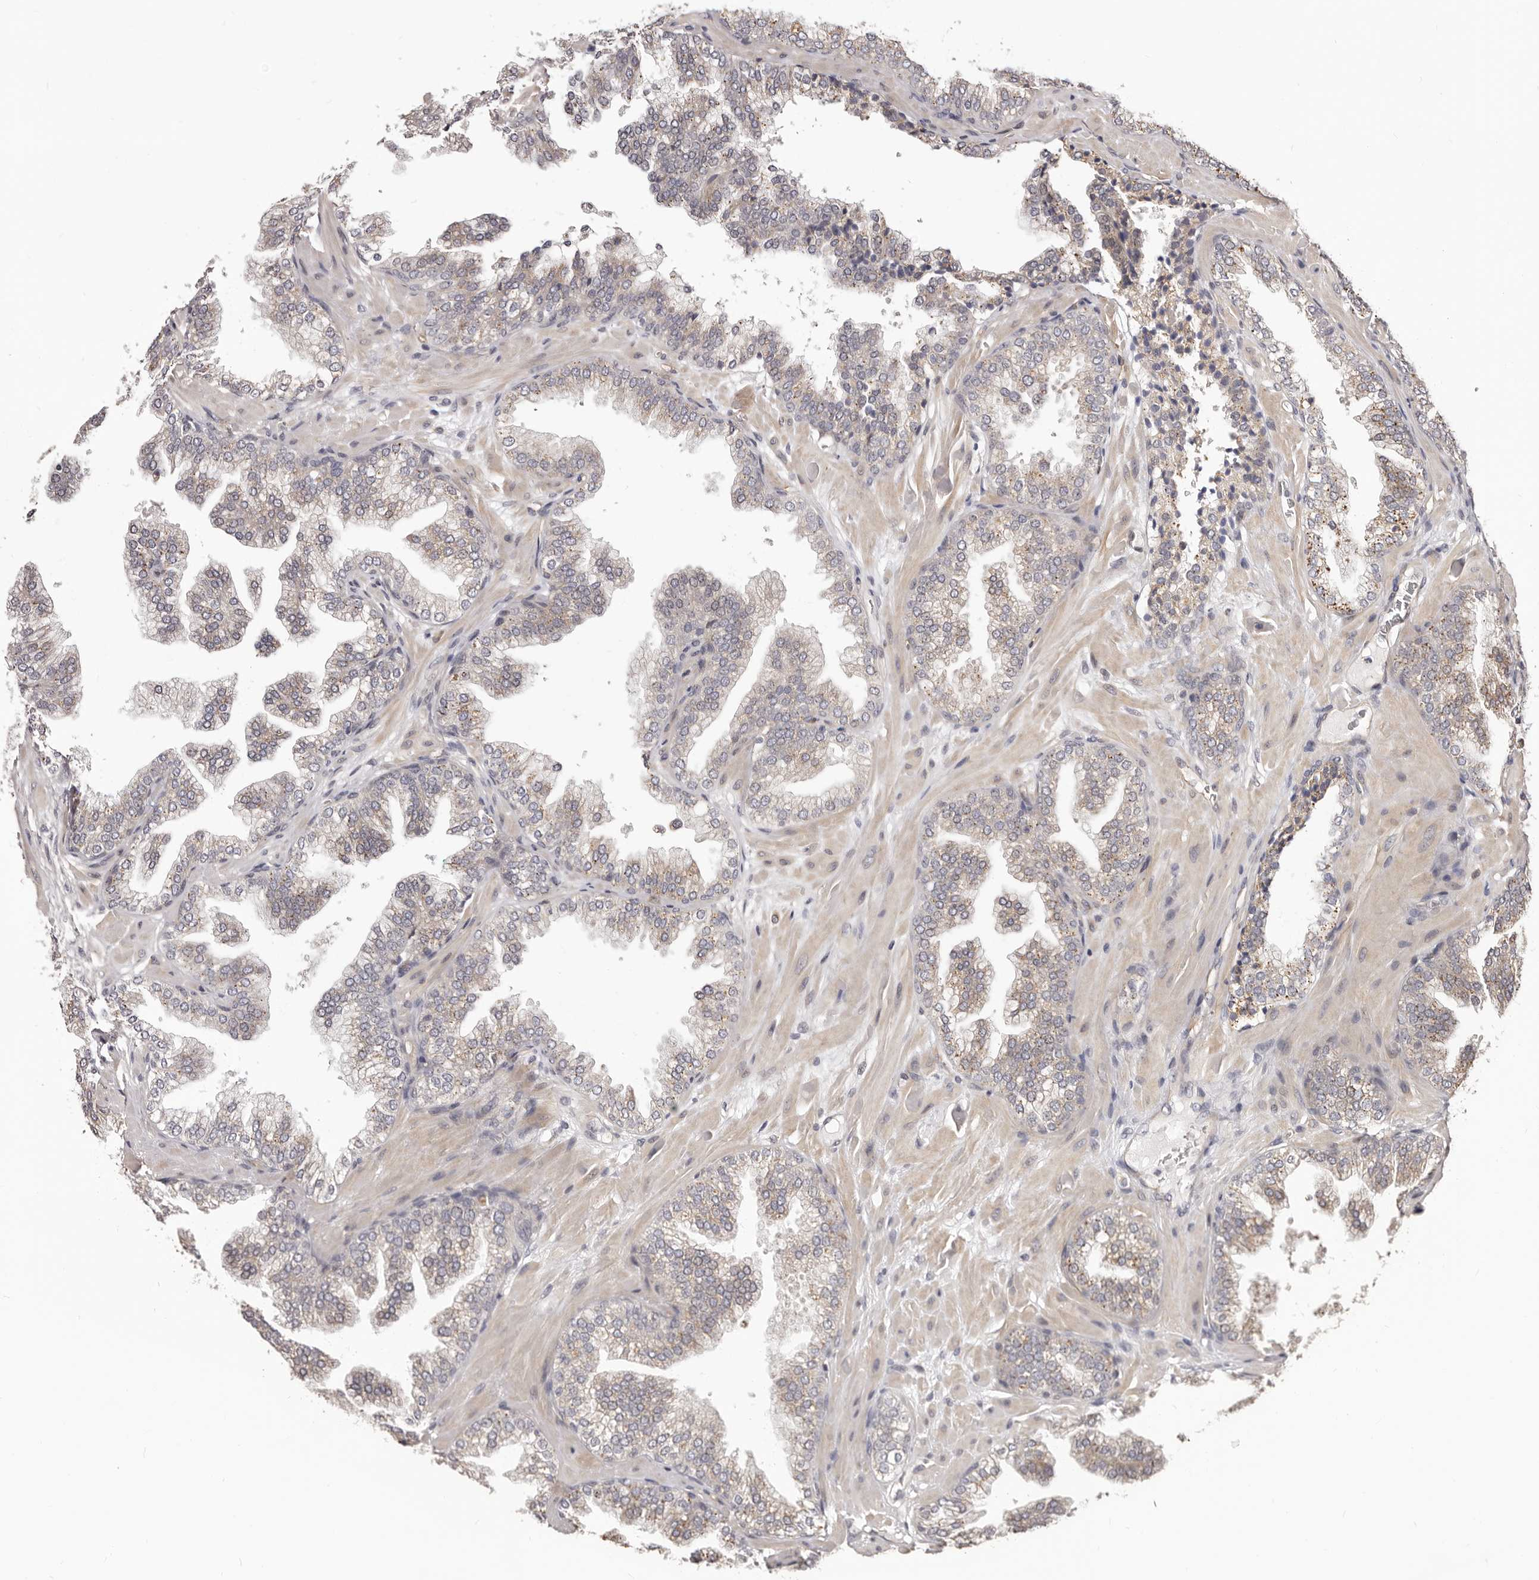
{"staining": {"intensity": "weak", "quantity": "<25%", "location": "cytoplasmic/membranous"}, "tissue": "prostate cancer", "cell_type": "Tumor cells", "image_type": "cancer", "snomed": [{"axis": "morphology", "description": "Adenocarcinoma, High grade"}, {"axis": "topography", "description": "Prostate"}], "caption": "Tumor cells are negative for protein expression in human prostate cancer (high-grade adenocarcinoma).", "gene": "NOL12", "patient": {"sex": "male", "age": 58}}